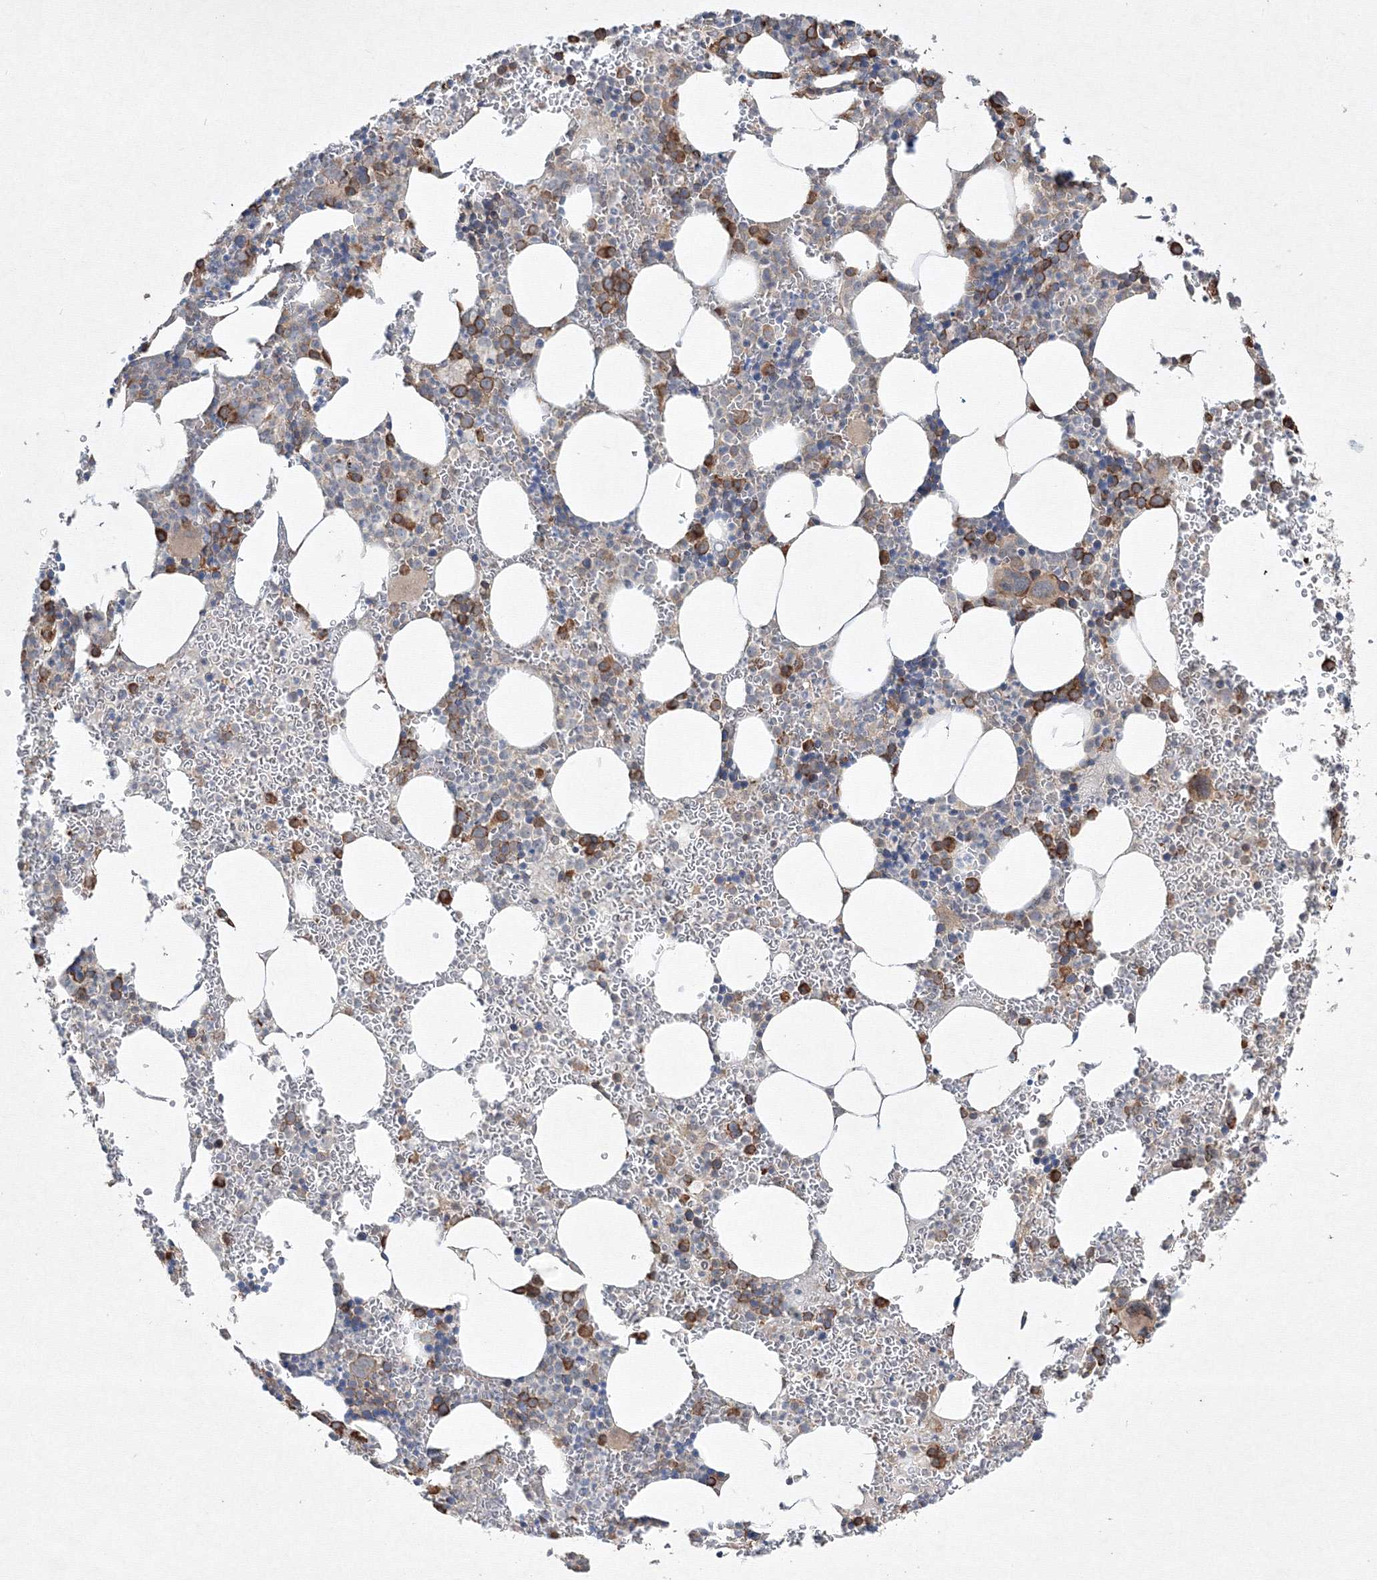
{"staining": {"intensity": "strong", "quantity": "25%-75%", "location": "cytoplasmic/membranous"}, "tissue": "bone marrow", "cell_type": "Hematopoietic cells", "image_type": "normal", "snomed": [{"axis": "morphology", "description": "Normal tissue, NOS"}, {"axis": "topography", "description": "Bone marrow"}], "caption": "Immunohistochemical staining of normal bone marrow demonstrates strong cytoplasmic/membranous protein staining in approximately 25%-75% of hematopoietic cells.", "gene": "FBXL8", "patient": {"sex": "female", "age": 78}}